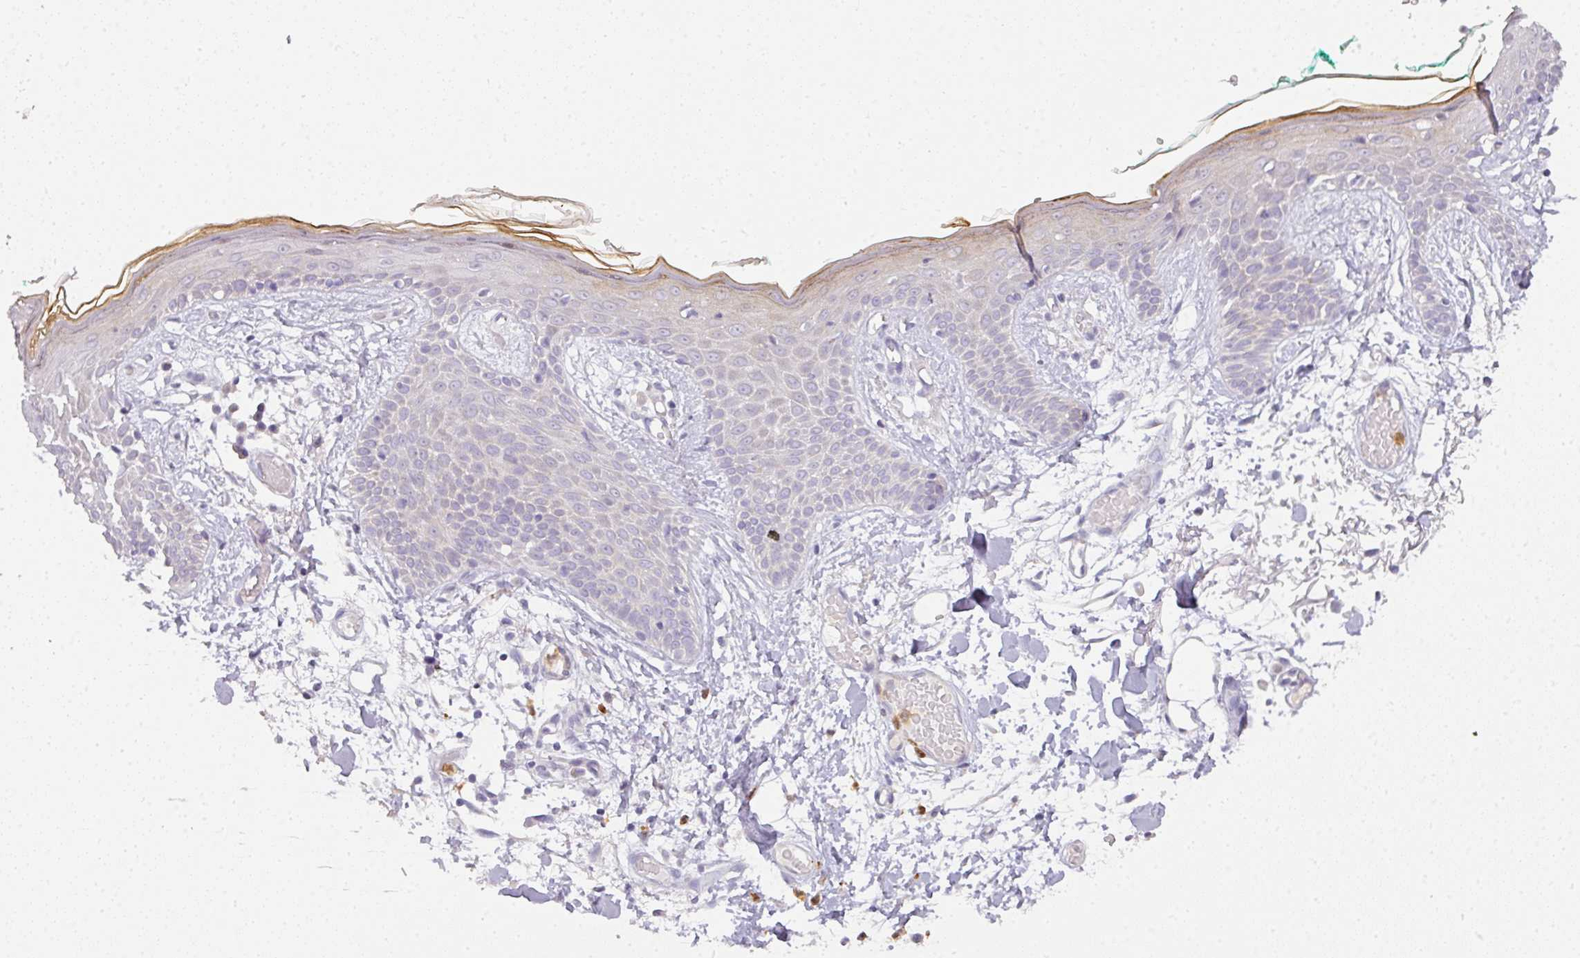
{"staining": {"intensity": "negative", "quantity": "none", "location": "none"}, "tissue": "skin", "cell_type": "Fibroblasts", "image_type": "normal", "snomed": [{"axis": "morphology", "description": "Normal tissue, NOS"}, {"axis": "topography", "description": "Skin"}], "caption": "This is an immunohistochemistry histopathology image of unremarkable human skin. There is no positivity in fibroblasts.", "gene": "HHEX", "patient": {"sex": "male", "age": 79}}